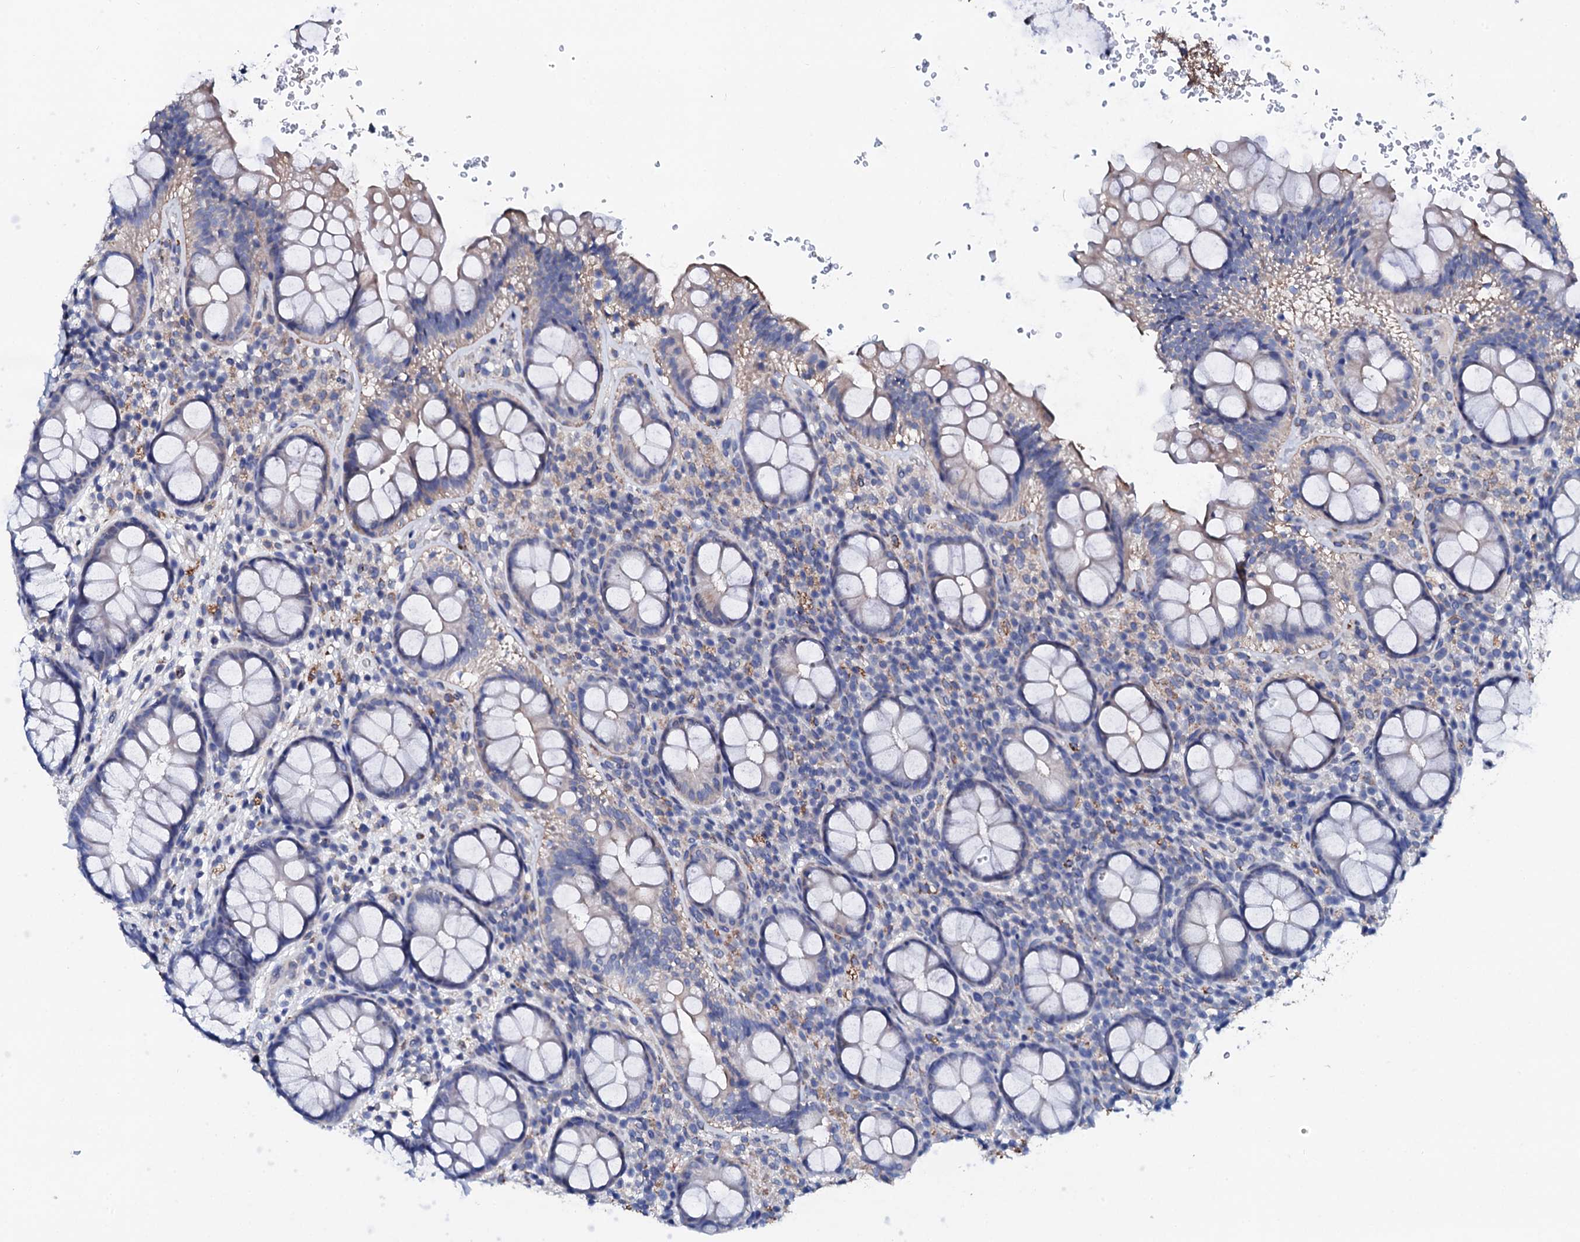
{"staining": {"intensity": "negative", "quantity": "none", "location": "none"}, "tissue": "rectum", "cell_type": "Glandular cells", "image_type": "normal", "snomed": [{"axis": "morphology", "description": "Normal tissue, NOS"}, {"axis": "topography", "description": "Rectum"}], "caption": "Normal rectum was stained to show a protein in brown. There is no significant expression in glandular cells. (DAB immunohistochemistry, high magnification).", "gene": "KLHL32", "patient": {"sex": "male", "age": 83}}